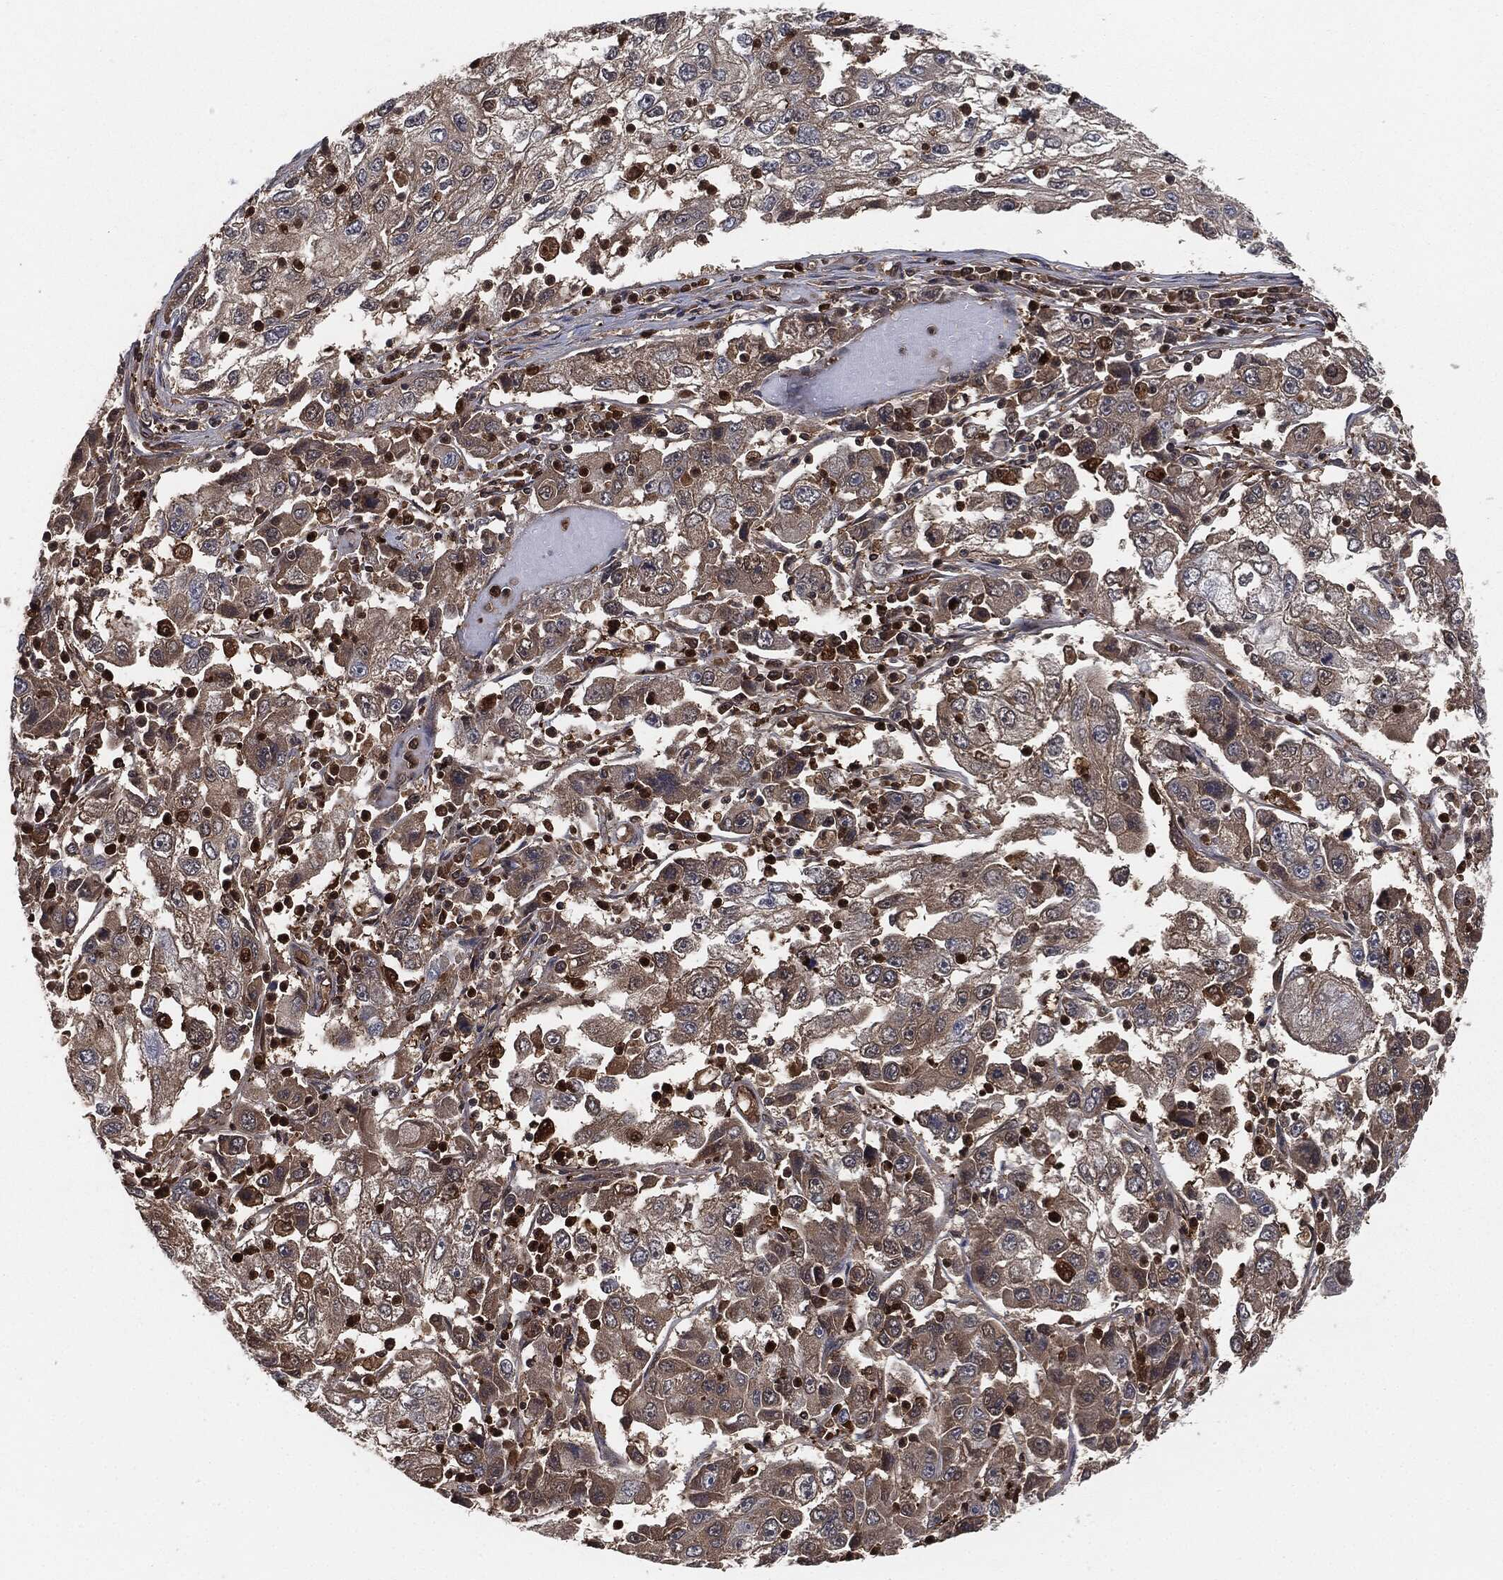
{"staining": {"intensity": "negative", "quantity": "none", "location": "none"}, "tissue": "cervical cancer", "cell_type": "Tumor cells", "image_type": "cancer", "snomed": [{"axis": "morphology", "description": "Squamous cell carcinoma, NOS"}, {"axis": "topography", "description": "Cervix"}], "caption": "This is an immunohistochemistry (IHC) histopathology image of cervical cancer. There is no positivity in tumor cells.", "gene": "CAPRIN2", "patient": {"sex": "female", "age": 36}}